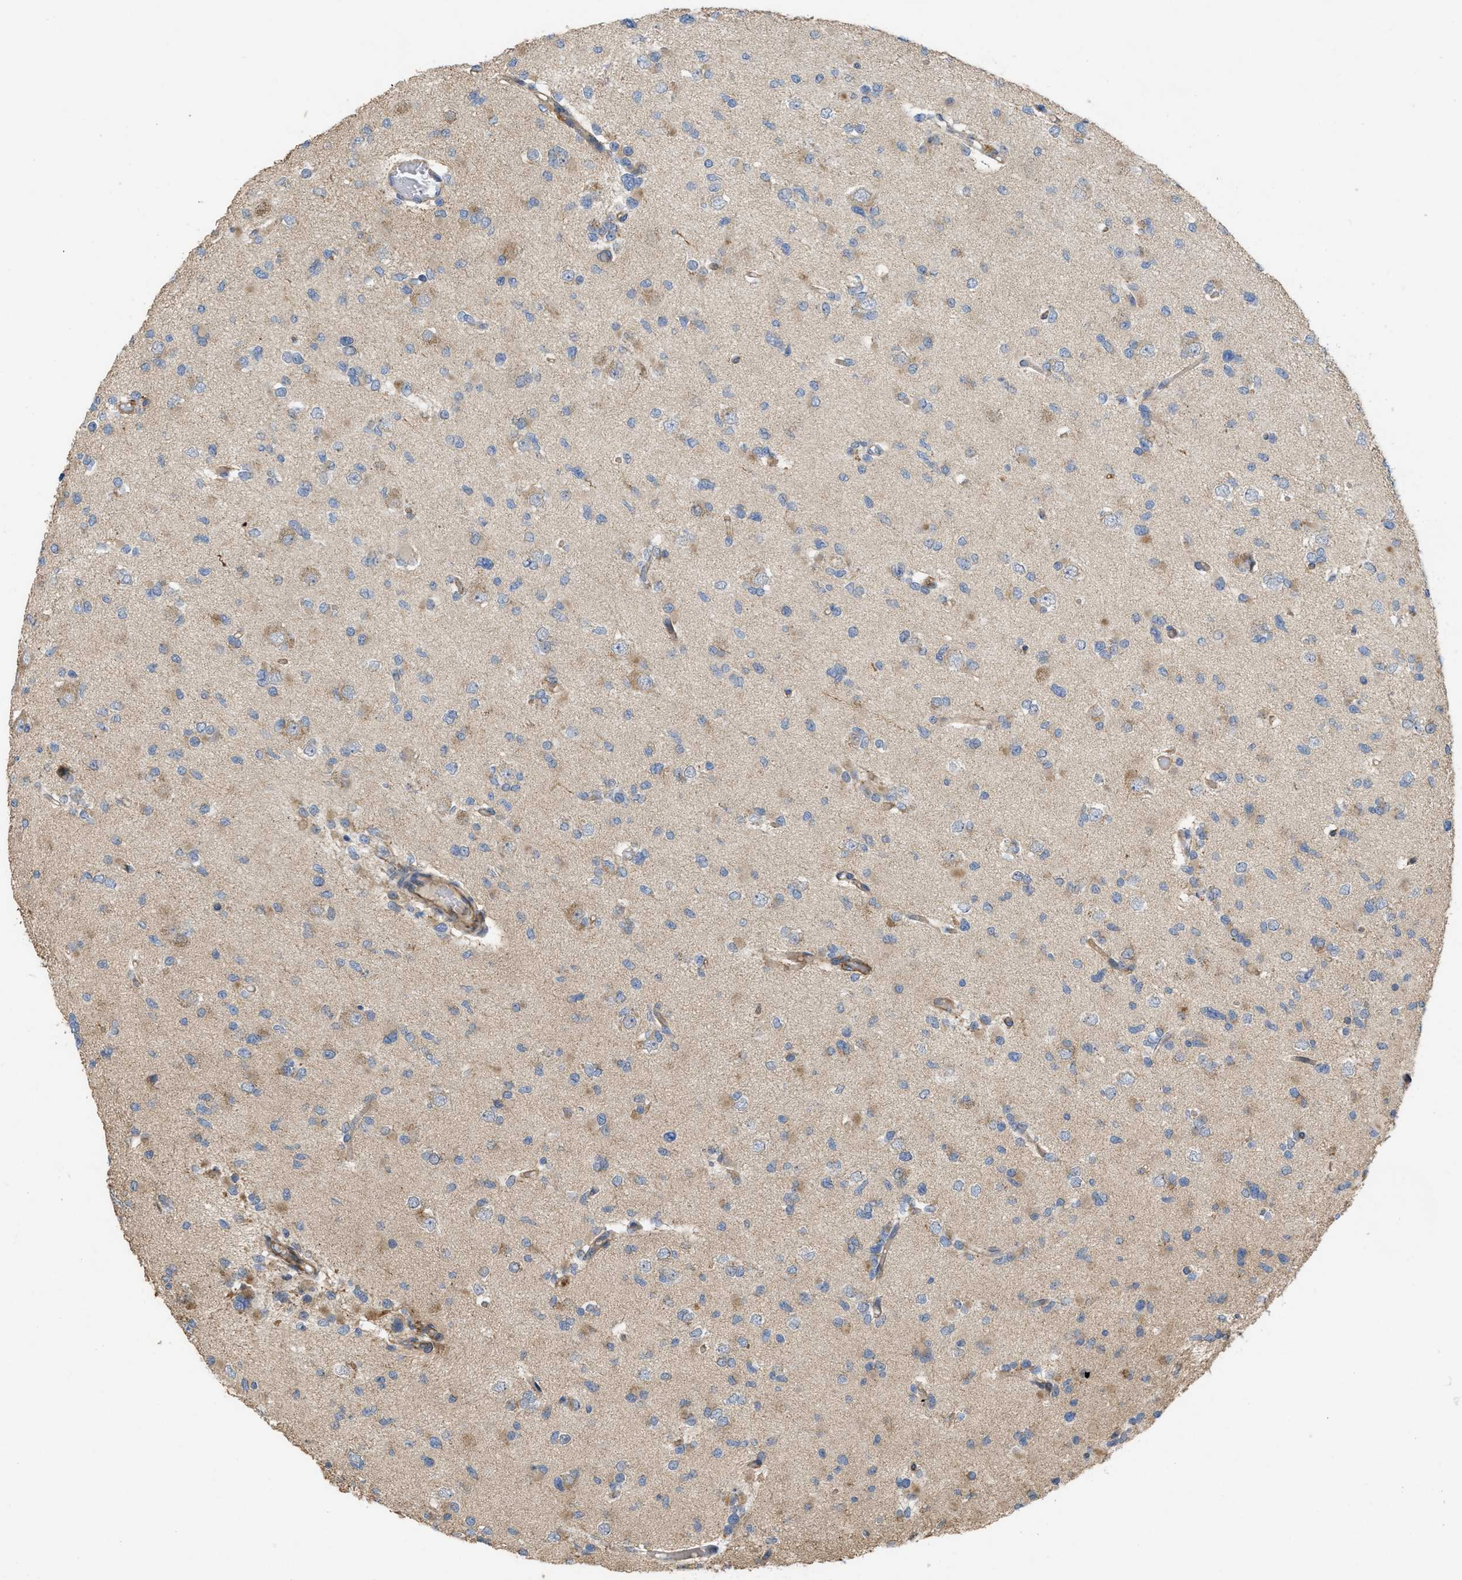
{"staining": {"intensity": "moderate", "quantity": "25%-75%", "location": "cytoplasmic/membranous"}, "tissue": "glioma", "cell_type": "Tumor cells", "image_type": "cancer", "snomed": [{"axis": "morphology", "description": "Glioma, malignant, Low grade"}, {"axis": "topography", "description": "Brain"}], "caption": "This is an image of immunohistochemistry (IHC) staining of low-grade glioma (malignant), which shows moderate staining in the cytoplasmic/membranous of tumor cells.", "gene": "SLC4A11", "patient": {"sex": "female", "age": 22}}